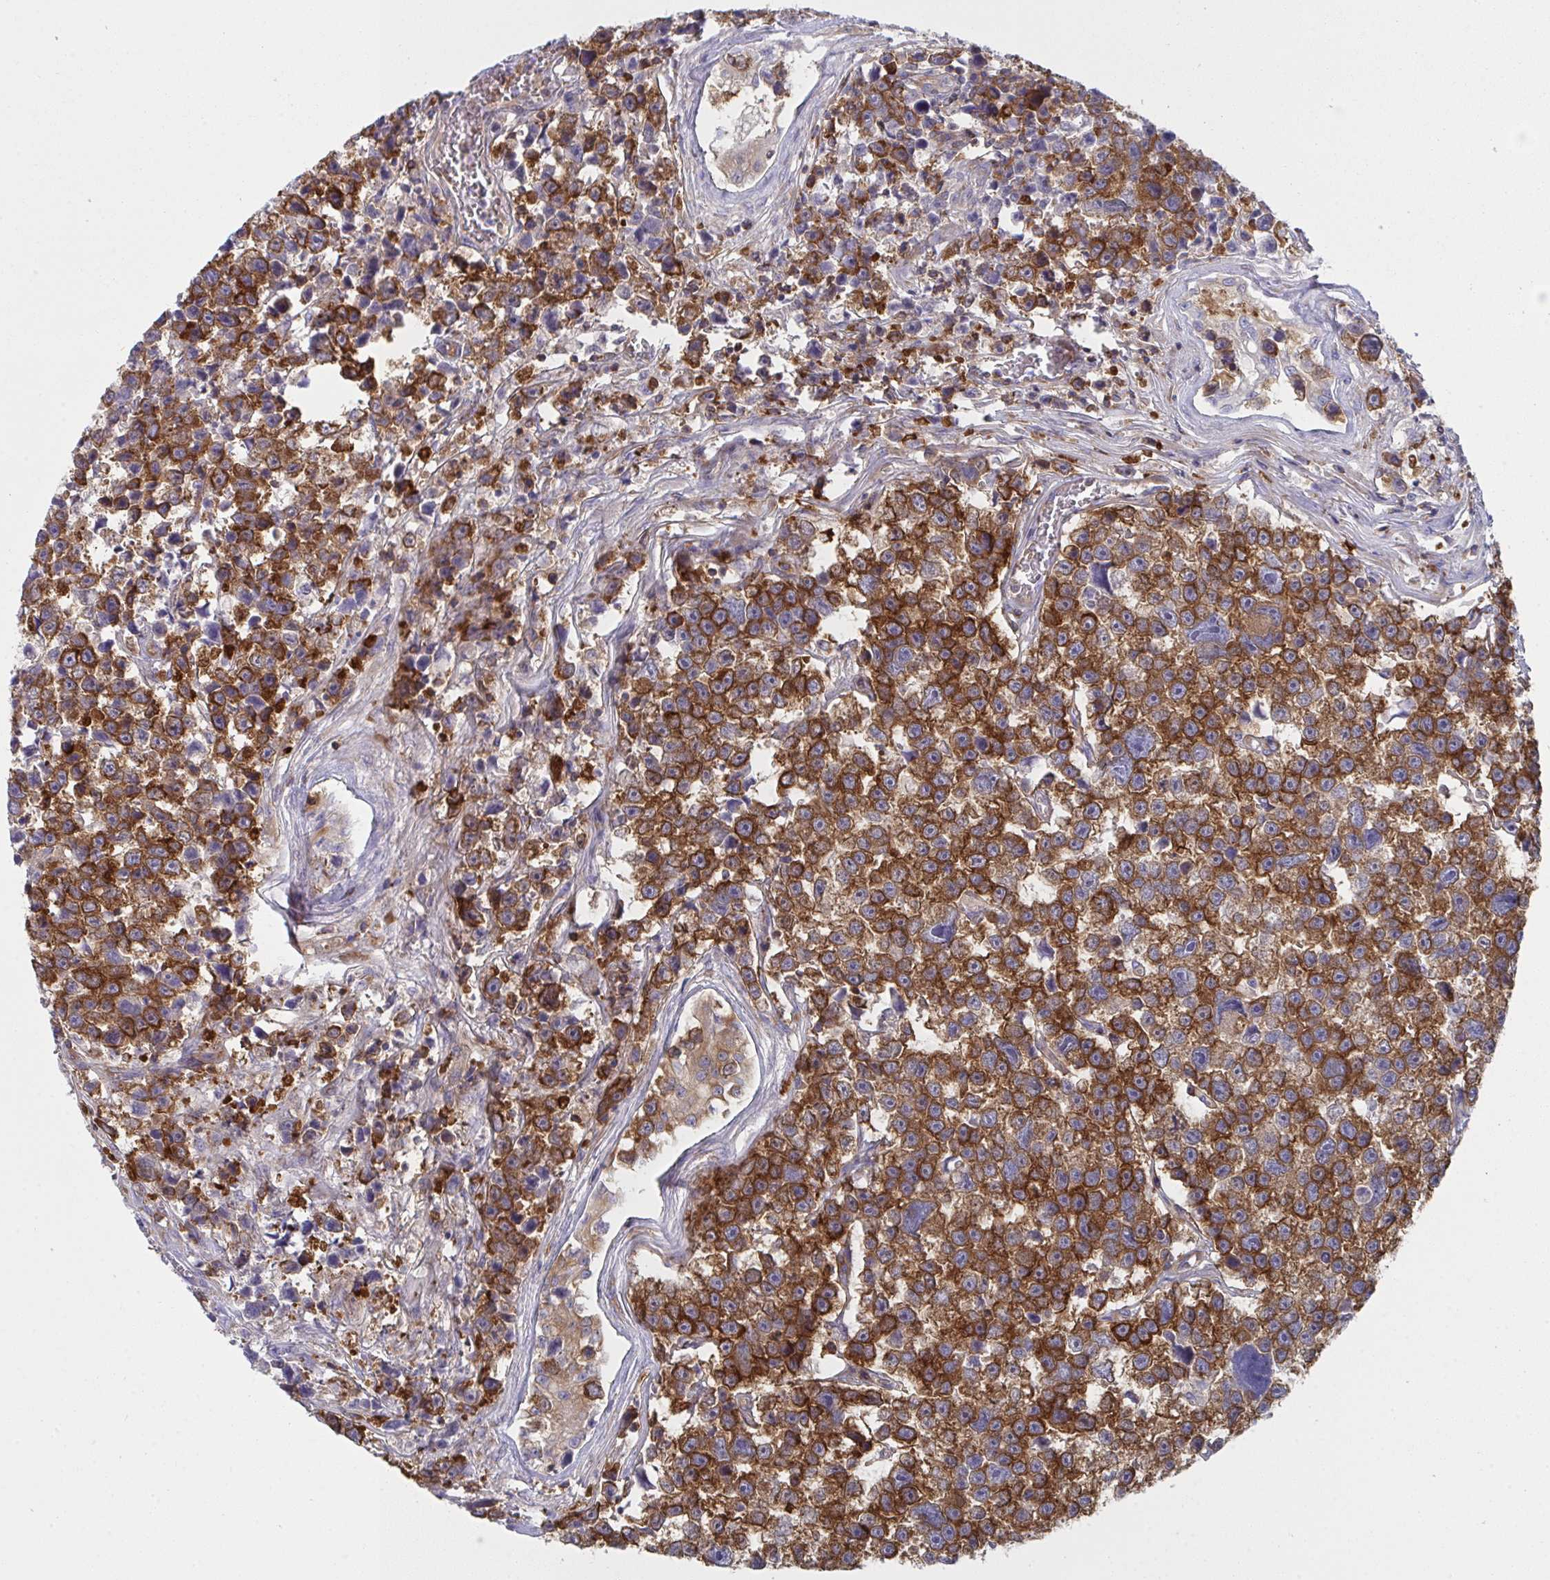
{"staining": {"intensity": "strong", "quantity": ">75%", "location": "cytoplasmic/membranous"}, "tissue": "testis cancer", "cell_type": "Tumor cells", "image_type": "cancer", "snomed": [{"axis": "morphology", "description": "Seminoma, NOS"}, {"axis": "topography", "description": "Testis"}], "caption": "A high amount of strong cytoplasmic/membranous staining is present in about >75% of tumor cells in testis cancer tissue.", "gene": "WNK1", "patient": {"sex": "male", "age": 26}}